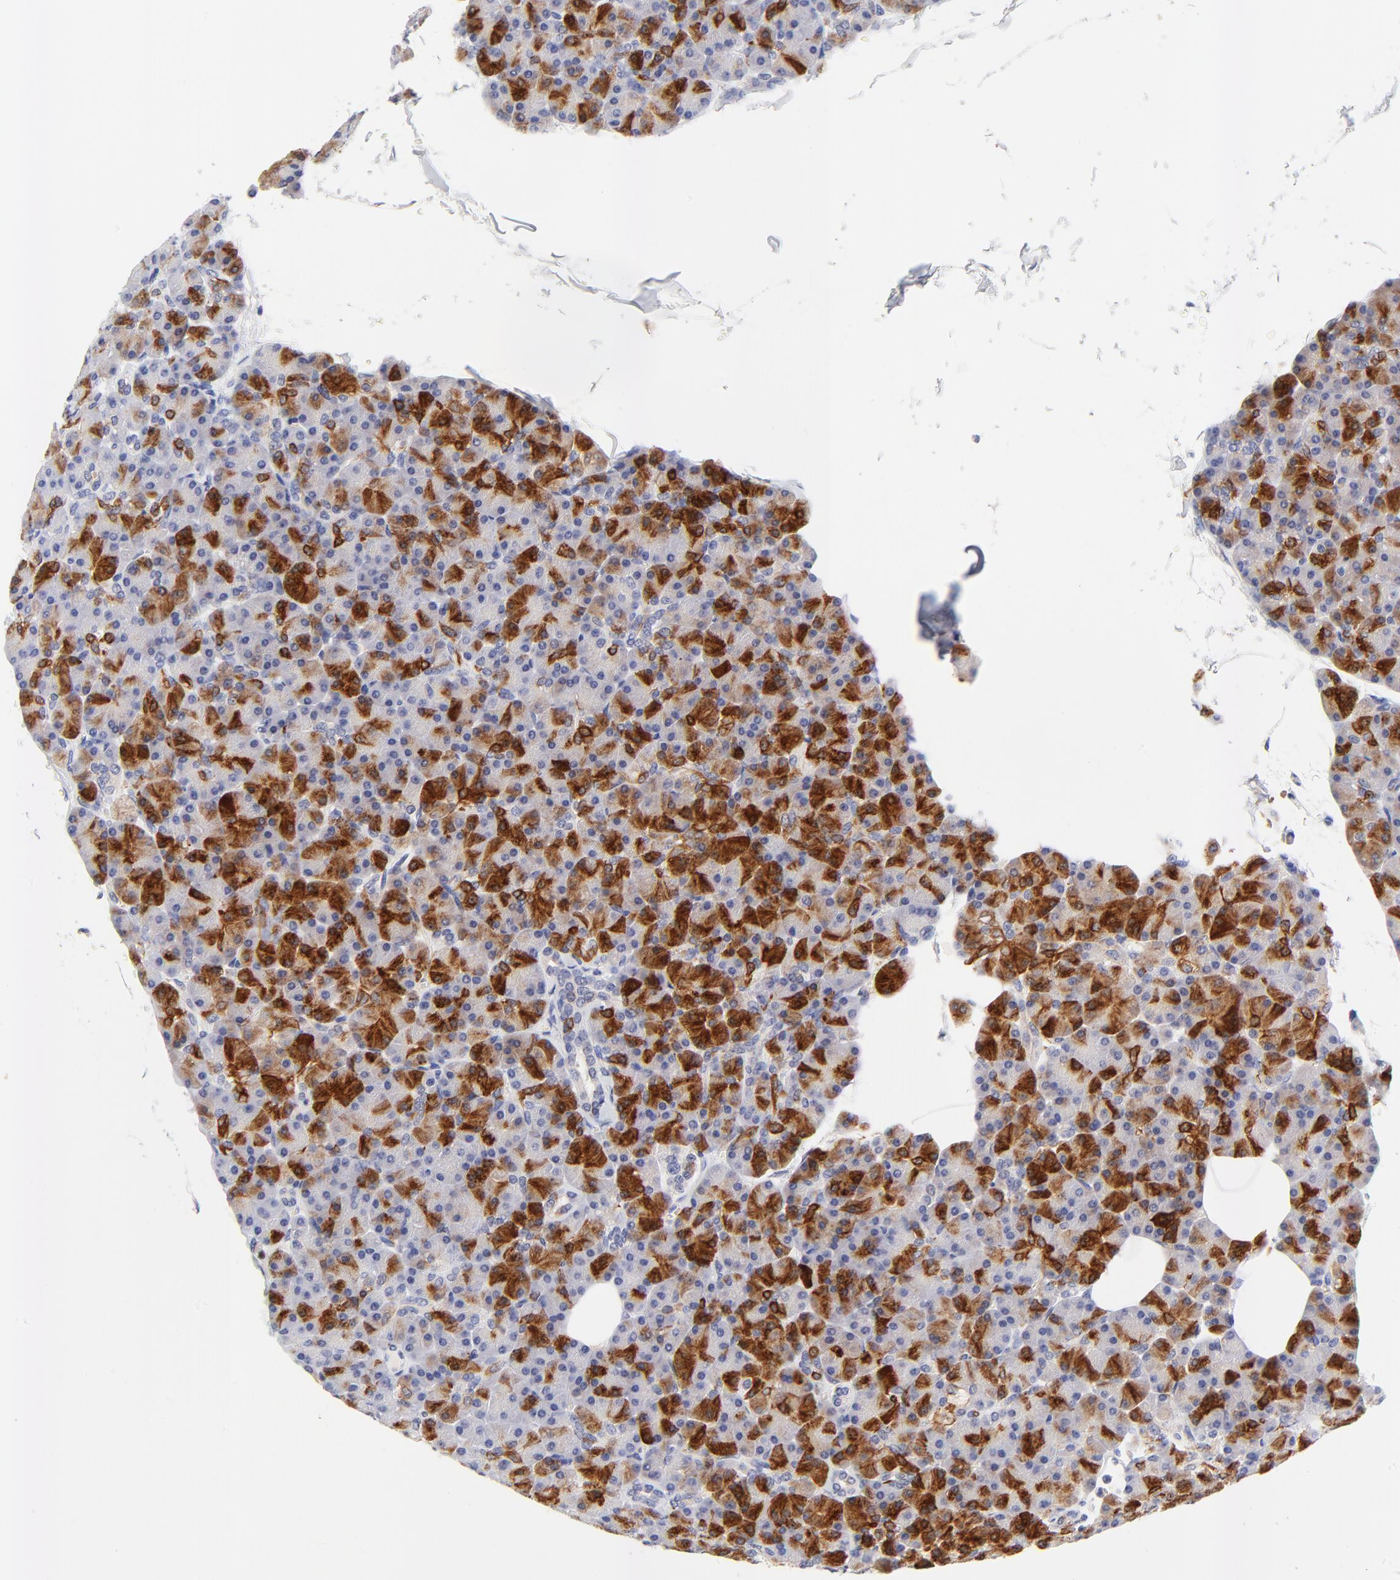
{"staining": {"intensity": "strong", "quantity": "25%-75%", "location": "cytoplasmic/membranous"}, "tissue": "pancreas", "cell_type": "Exocrine glandular cells", "image_type": "normal", "snomed": [{"axis": "morphology", "description": "Normal tissue, NOS"}, {"axis": "topography", "description": "Pancreas"}], "caption": "Immunohistochemistry image of unremarkable human pancreas stained for a protein (brown), which displays high levels of strong cytoplasmic/membranous expression in approximately 25%-75% of exocrine glandular cells.", "gene": "FAM117B", "patient": {"sex": "female", "age": 43}}